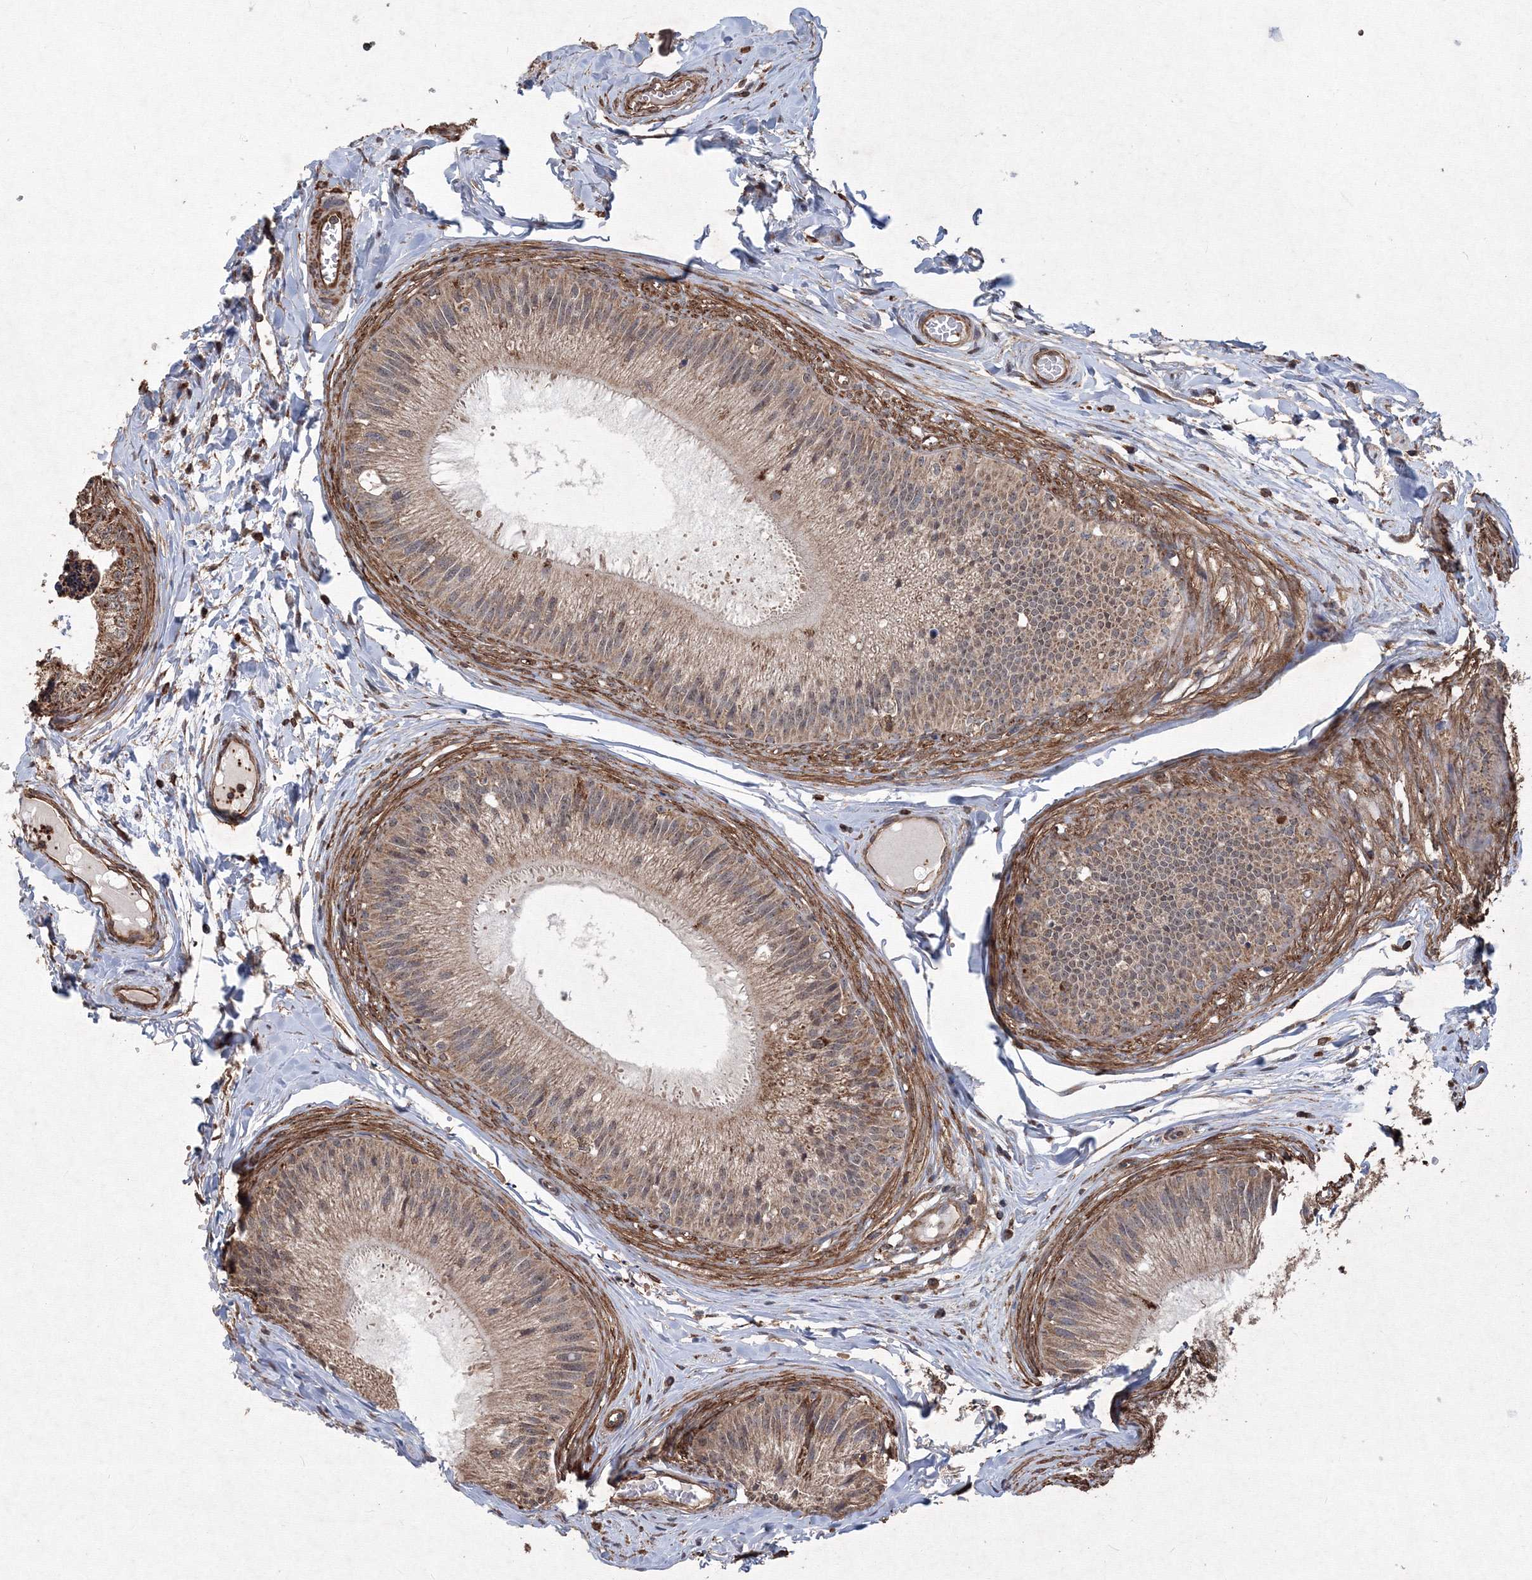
{"staining": {"intensity": "moderate", "quantity": ">75%", "location": "cytoplasmic/membranous"}, "tissue": "epididymis", "cell_type": "Glandular cells", "image_type": "normal", "snomed": [{"axis": "morphology", "description": "Normal tissue, NOS"}, {"axis": "topography", "description": "Epididymis"}], "caption": "This photomicrograph shows immunohistochemistry staining of unremarkable epididymis, with medium moderate cytoplasmic/membranous staining in about >75% of glandular cells.", "gene": "TMEM139", "patient": {"sex": "male", "age": 31}}